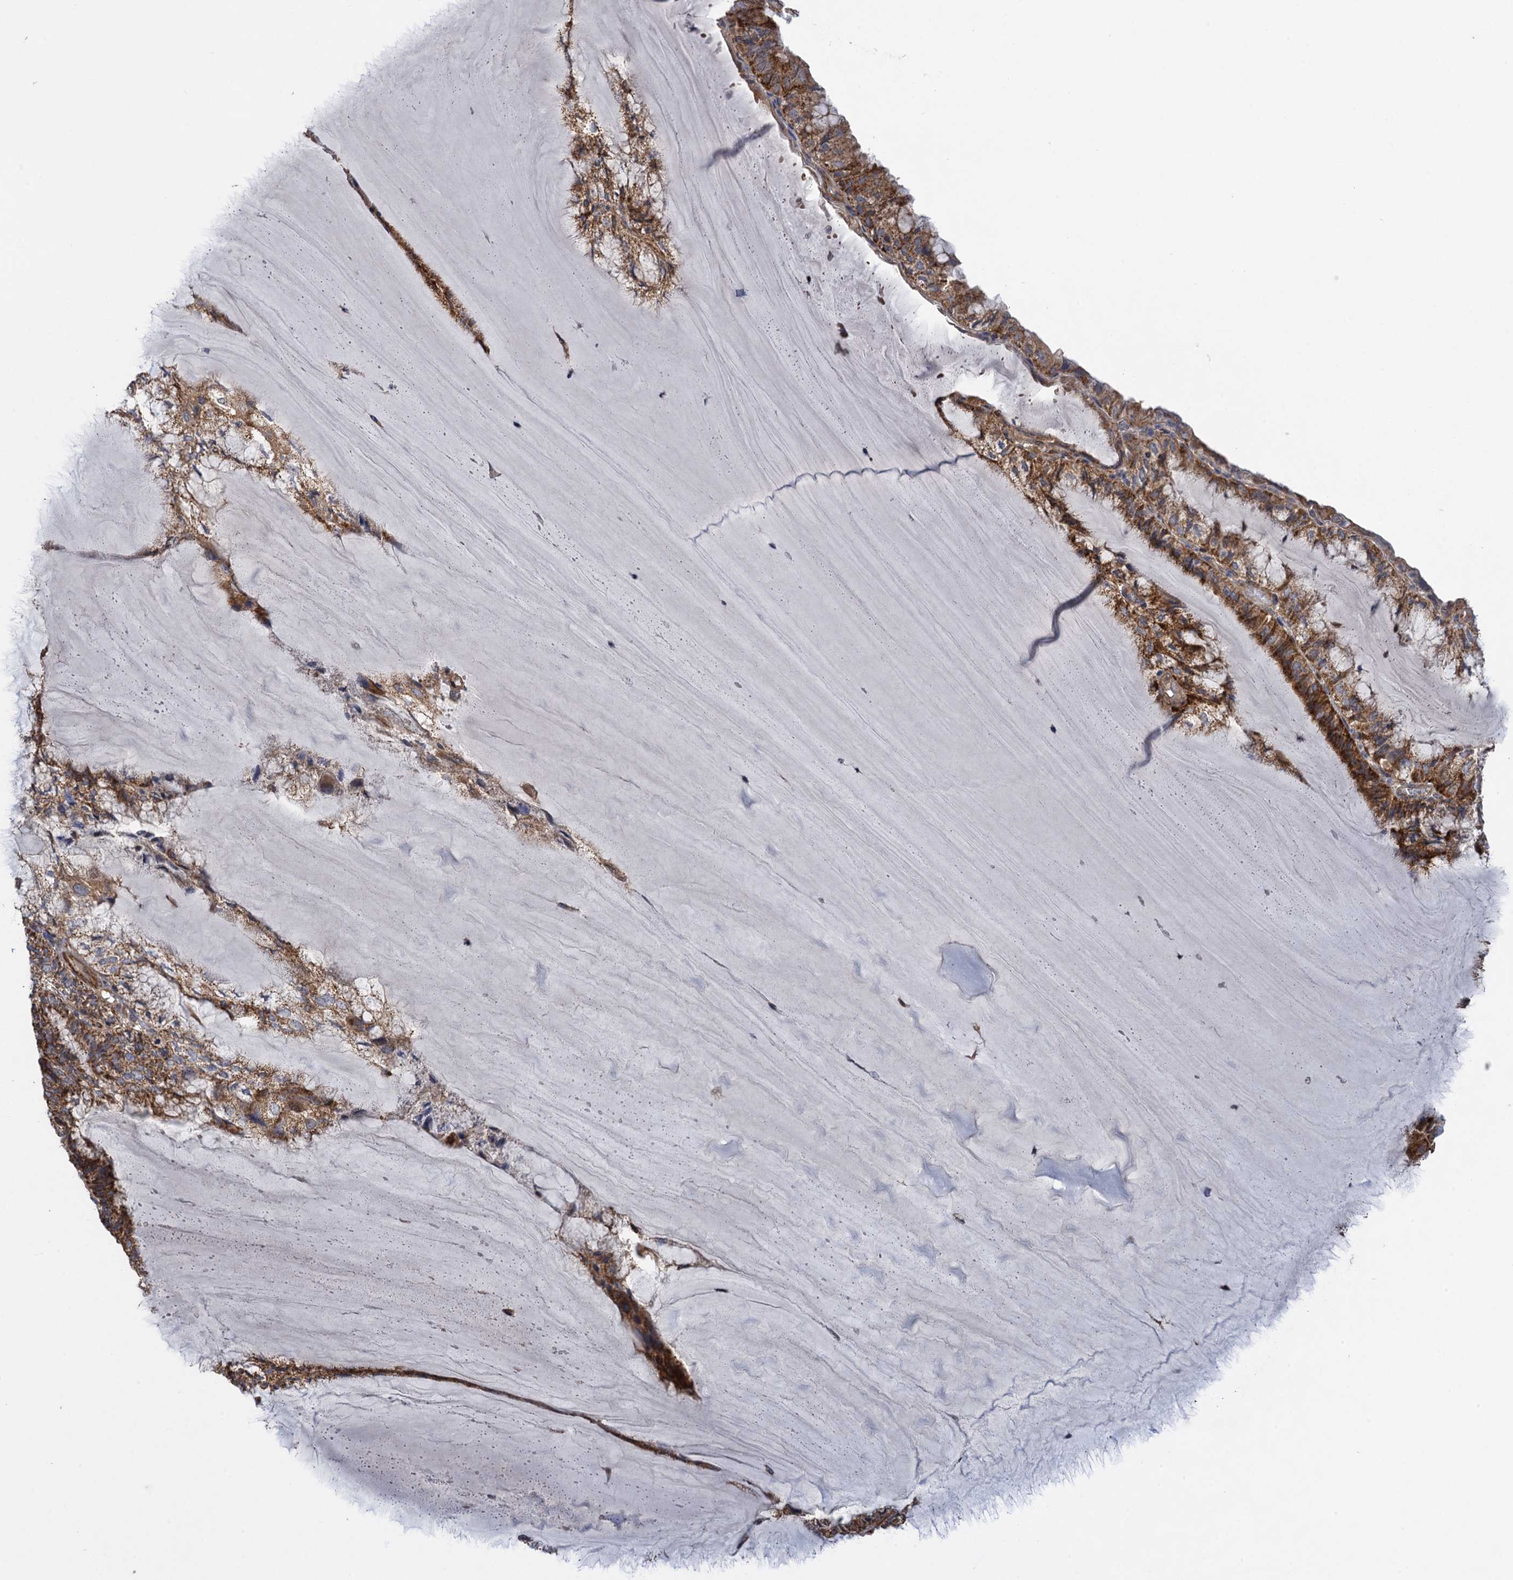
{"staining": {"intensity": "moderate", "quantity": ">75%", "location": "cytoplasmic/membranous"}, "tissue": "endometrial cancer", "cell_type": "Tumor cells", "image_type": "cancer", "snomed": [{"axis": "morphology", "description": "Adenocarcinoma, NOS"}, {"axis": "topography", "description": "Endometrium"}], "caption": "Immunohistochemical staining of endometrial adenocarcinoma shows medium levels of moderate cytoplasmic/membranous staining in approximately >75% of tumor cells.", "gene": "WDR88", "patient": {"sex": "female", "age": 81}}